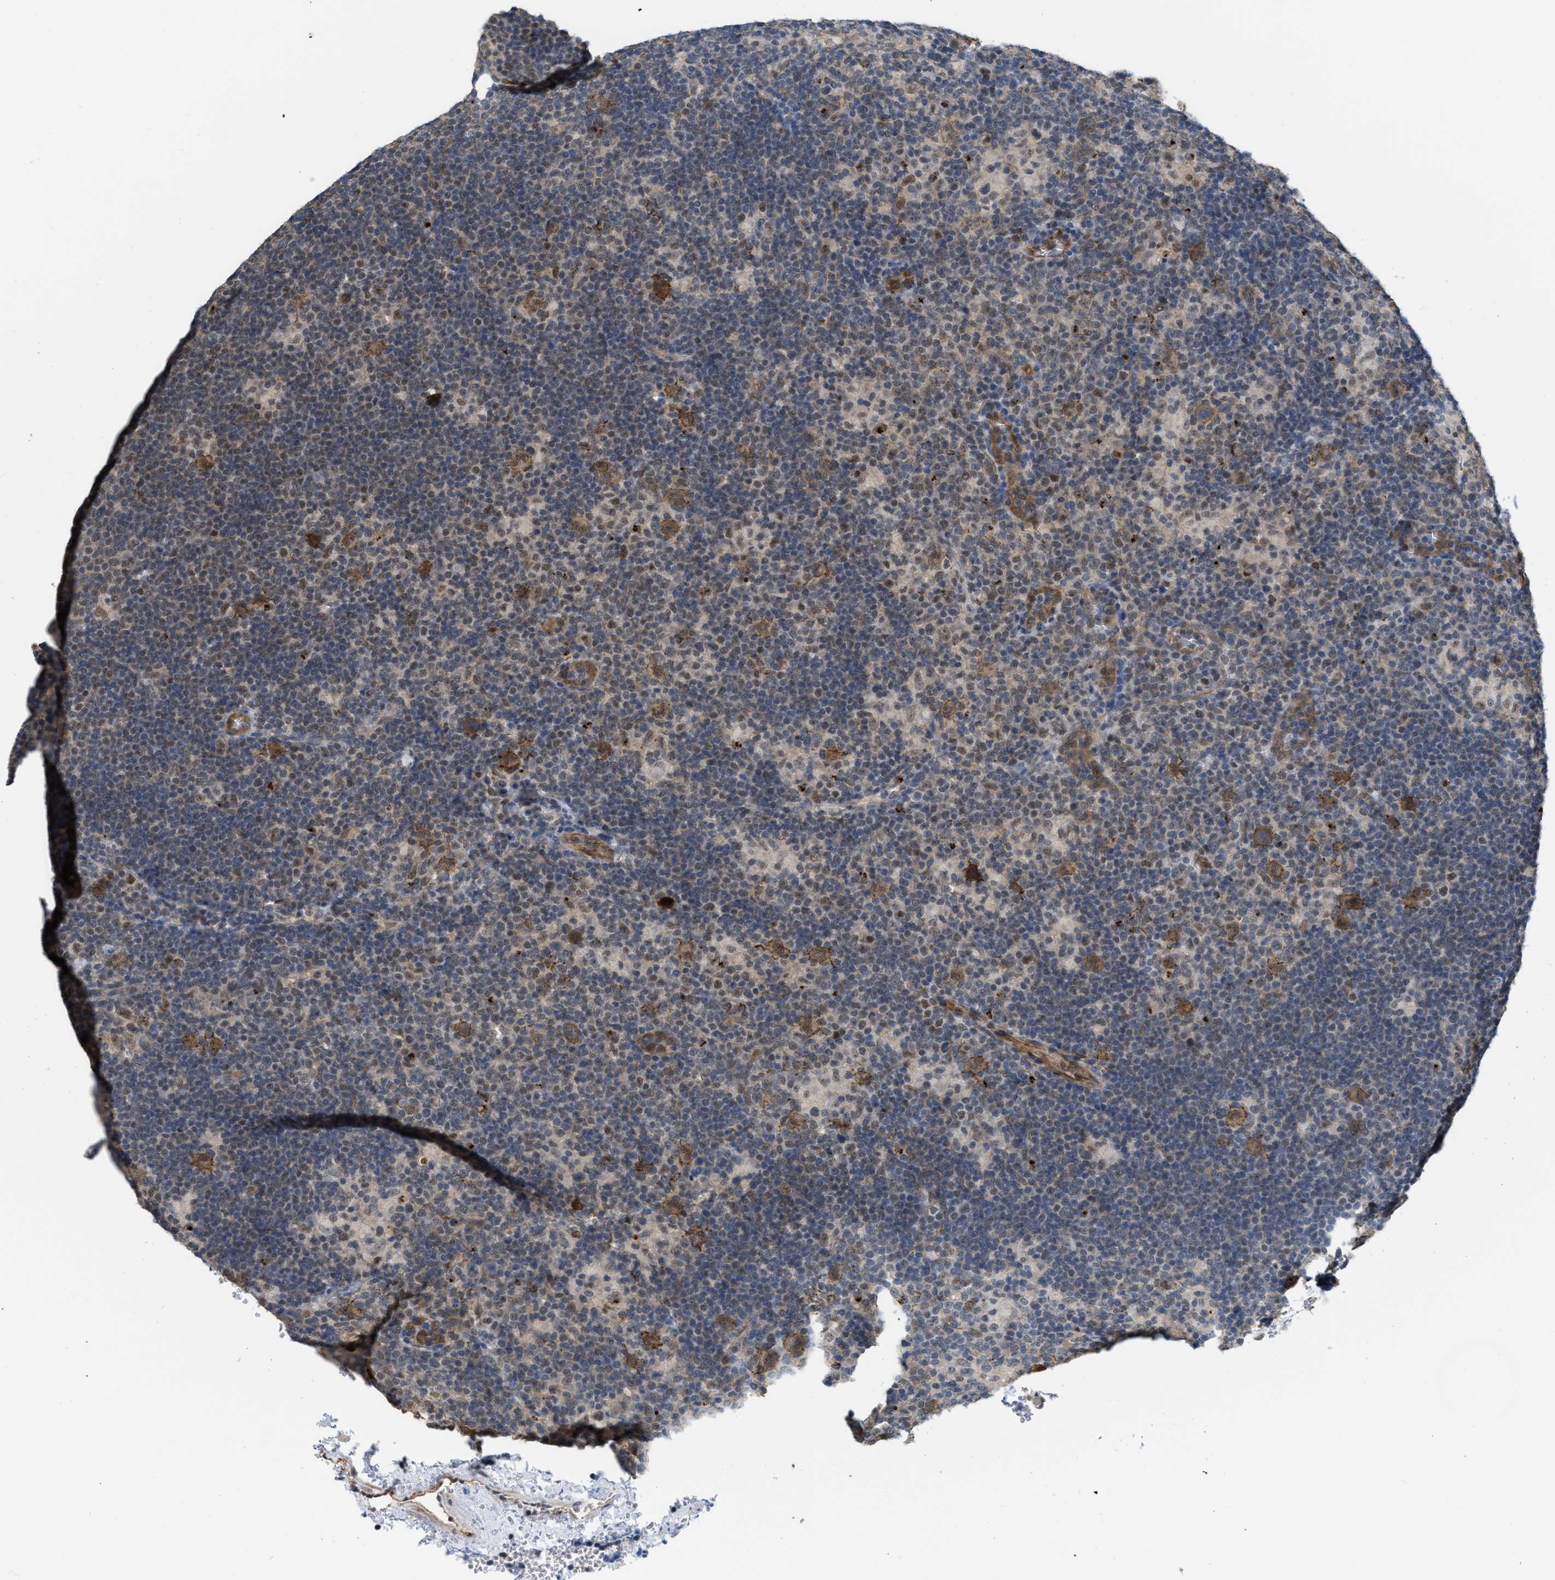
{"staining": {"intensity": "moderate", "quantity": ">75%", "location": "cytoplasmic/membranous,nuclear"}, "tissue": "lymphoma", "cell_type": "Tumor cells", "image_type": "cancer", "snomed": [{"axis": "morphology", "description": "Hodgkin's disease, NOS"}, {"axis": "topography", "description": "Lymph node"}], "caption": "Human Hodgkin's disease stained for a protein (brown) shows moderate cytoplasmic/membranous and nuclear positive expression in about >75% of tumor cells.", "gene": "NAPEPLD", "patient": {"sex": "female", "age": 57}}